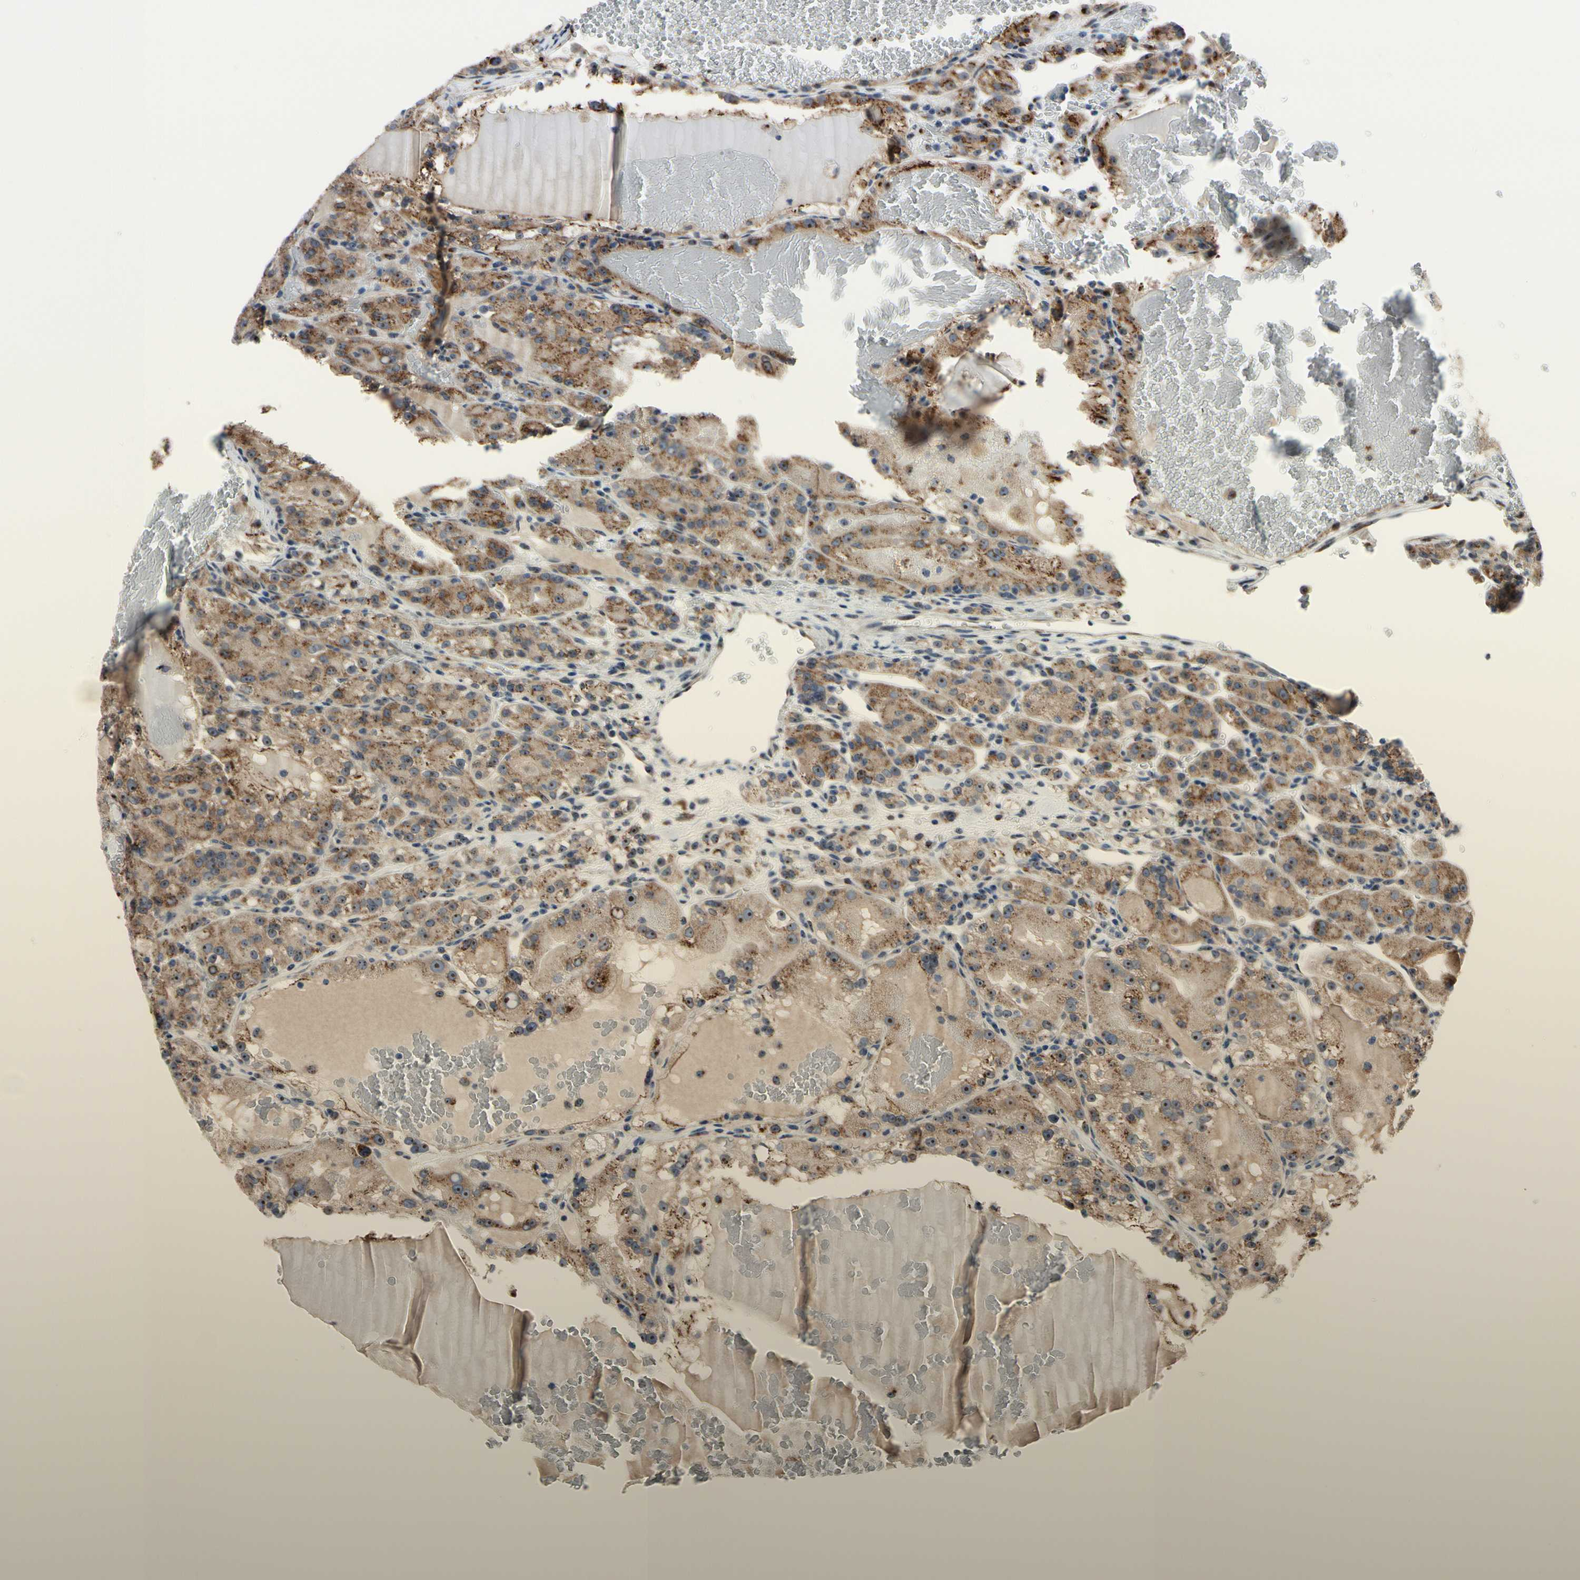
{"staining": {"intensity": "moderate", "quantity": ">75%", "location": "cytoplasmic/membranous"}, "tissue": "renal cancer", "cell_type": "Tumor cells", "image_type": "cancer", "snomed": [{"axis": "morphology", "description": "Normal tissue, NOS"}, {"axis": "morphology", "description": "Adenocarcinoma, NOS"}, {"axis": "topography", "description": "Kidney"}], "caption": "A medium amount of moderate cytoplasmic/membranous expression is present in about >75% of tumor cells in adenocarcinoma (renal) tissue. (Brightfield microscopy of DAB IHC at high magnification).", "gene": "TMED7", "patient": {"sex": "male", "age": 61}}